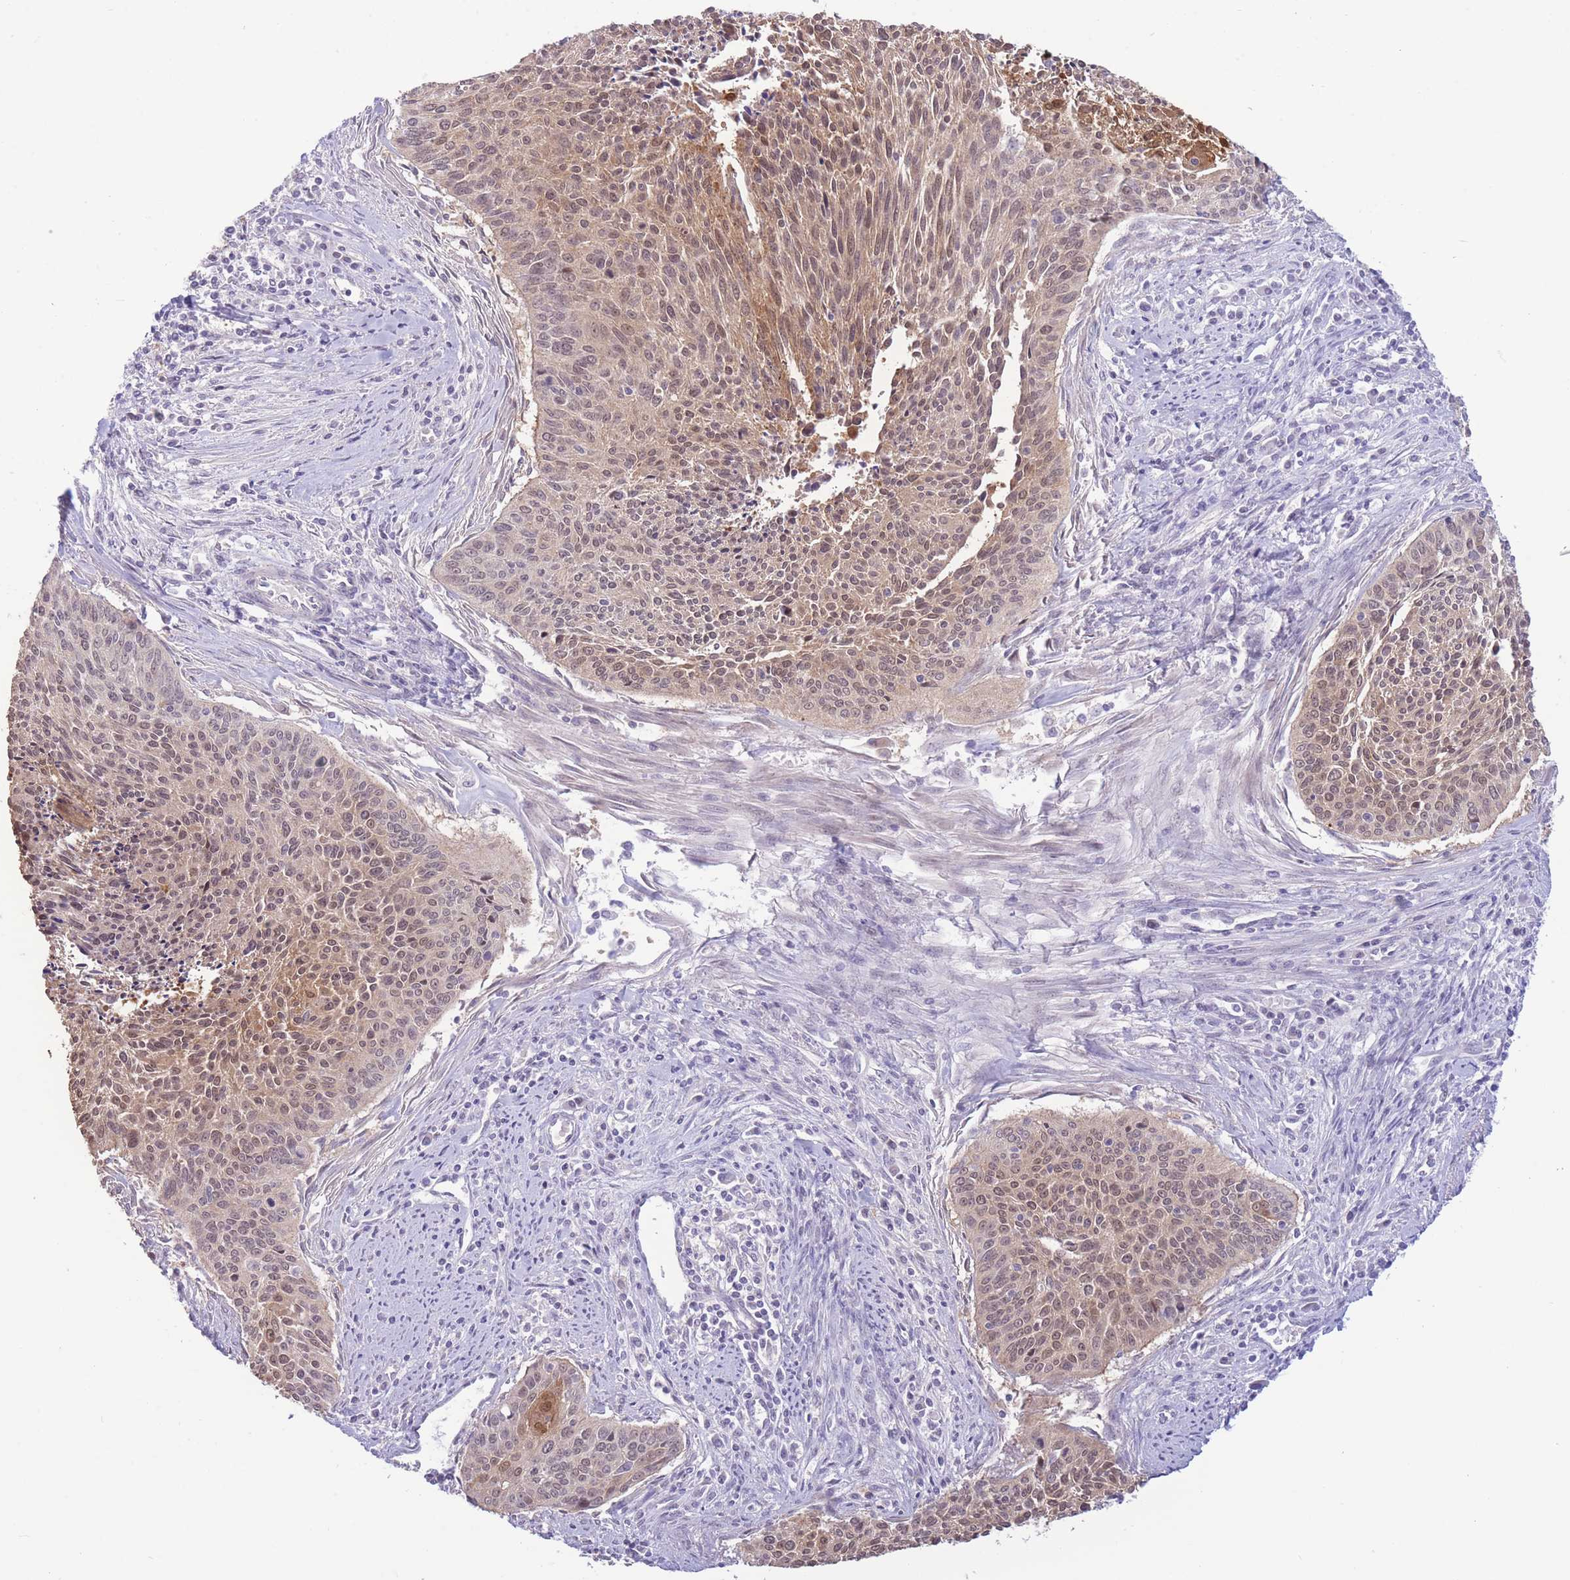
{"staining": {"intensity": "moderate", "quantity": "<25%", "location": "cytoplasmic/membranous,nuclear"}, "tissue": "cervical cancer", "cell_type": "Tumor cells", "image_type": "cancer", "snomed": [{"axis": "morphology", "description": "Squamous cell carcinoma, NOS"}, {"axis": "topography", "description": "Cervix"}], "caption": "DAB (3,3'-diaminobenzidine) immunohistochemical staining of squamous cell carcinoma (cervical) exhibits moderate cytoplasmic/membranous and nuclear protein staining in approximately <25% of tumor cells.", "gene": "FBXO46", "patient": {"sex": "female", "age": 55}}